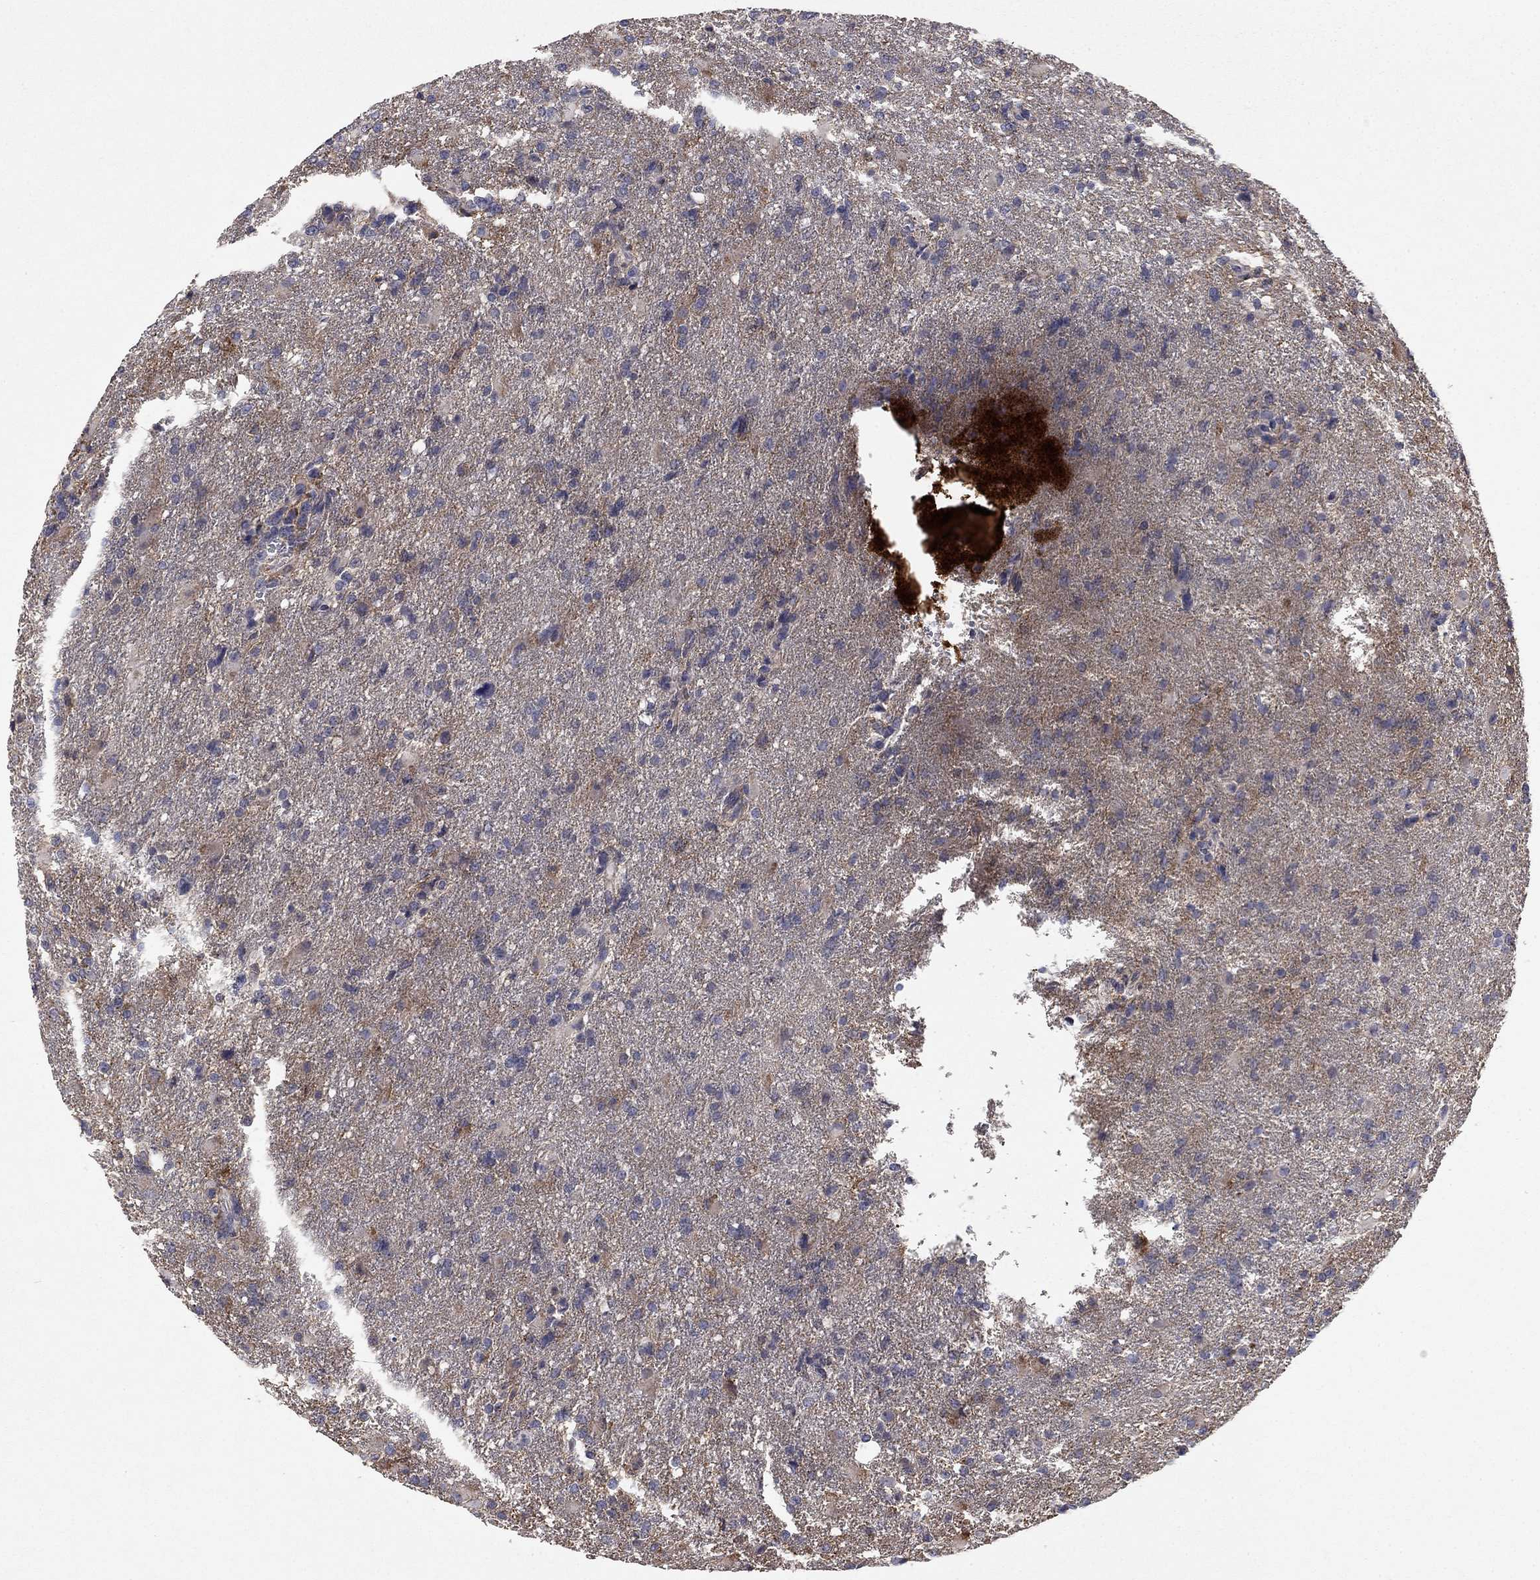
{"staining": {"intensity": "negative", "quantity": "none", "location": "none"}, "tissue": "glioma", "cell_type": "Tumor cells", "image_type": "cancer", "snomed": [{"axis": "morphology", "description": "Glioma, malignant, High grade"}, {"axis": "topography", "description": "Brain"}], "caption": "Immunohistochemical staining of high-grade glioma (malignant) displays no significant positivity in tumor cells.", "gene": "SEPTIN3", "patient": {"sex": "male", "age": 68}}